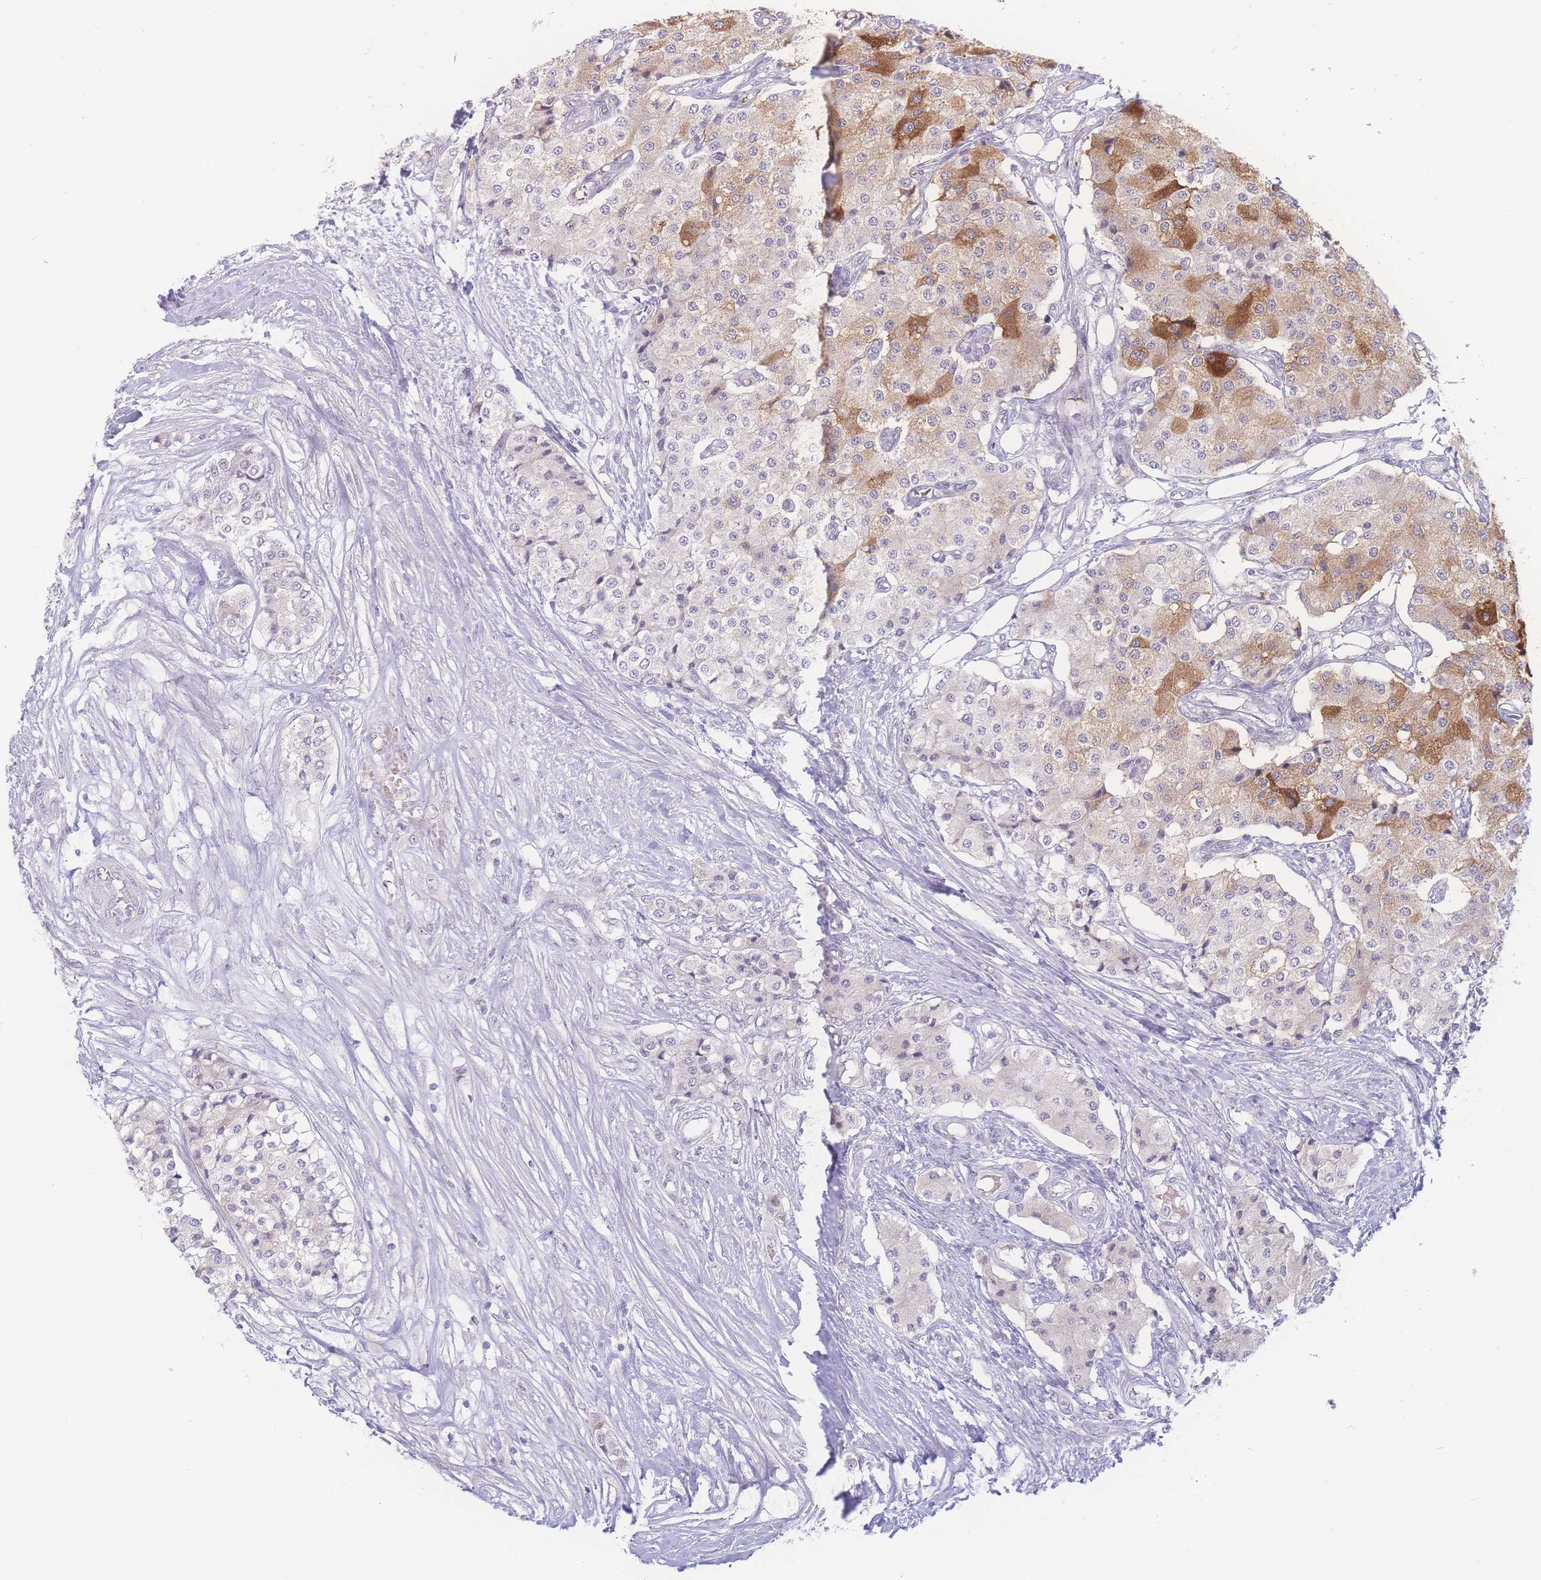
{"staining": {"intensity": "strong", "quantity": "<25%", "location": "cytoplasmic/membranous"}, "tissue": "carcinoid", "cell_type": "Tumor cells", "image_type": "cancer", "snomed": [{"axis": "morphology", "description": "Carcinoid, malignant, NOS"}, {"axis": "topography", "description": "Colon"}], "caption": "This is a histology image of immunohistochemistry (IHC) staining of carcinoid, which shows strong positivity in the cytoplasmic/membranous of tumor cells.", "gene": "PRSS22", "patient": {"sex": "female", "age": 52}}